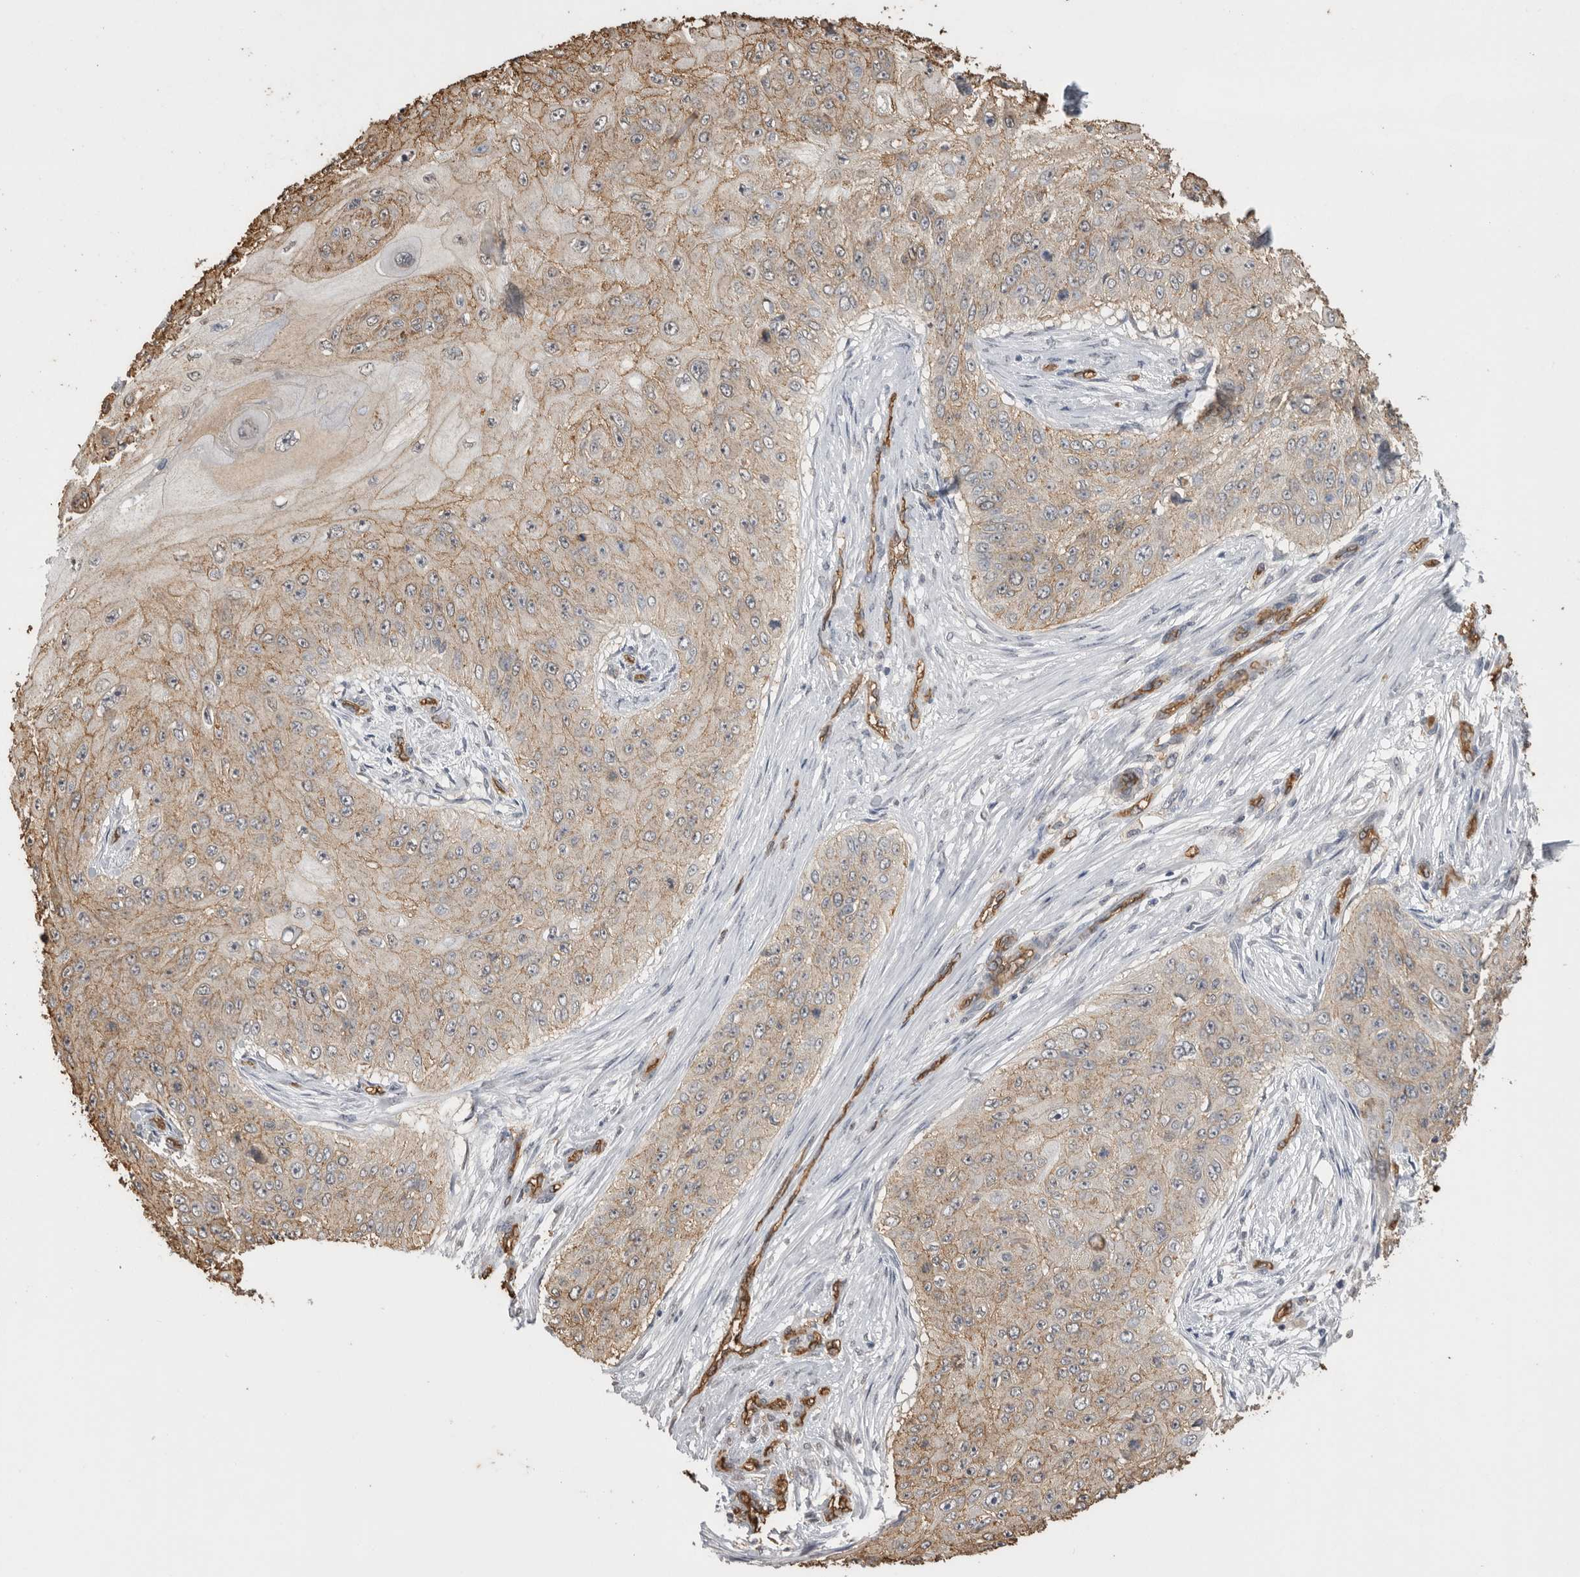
{"staining": {"intensity": "weak", "quantity": ">75%", "location": "cytoplasmic/membranous"}, "tissue": "skin cancer", "cell_type": "Tumor cells", "image_type": "cancer", "snomed": [{"axis": "morphology", "description": "Squamous cell carcinoma, NOS"}, {"axis": "topography", "description": "Skin"}], "caption": "Tumor cells show weak cytoplasmic/membranous positivity in about >75% of cells in skin cancer (squamous cell carcinoma).", "gene": "IL27", "patient": {"sex": "female", "age": 80}}